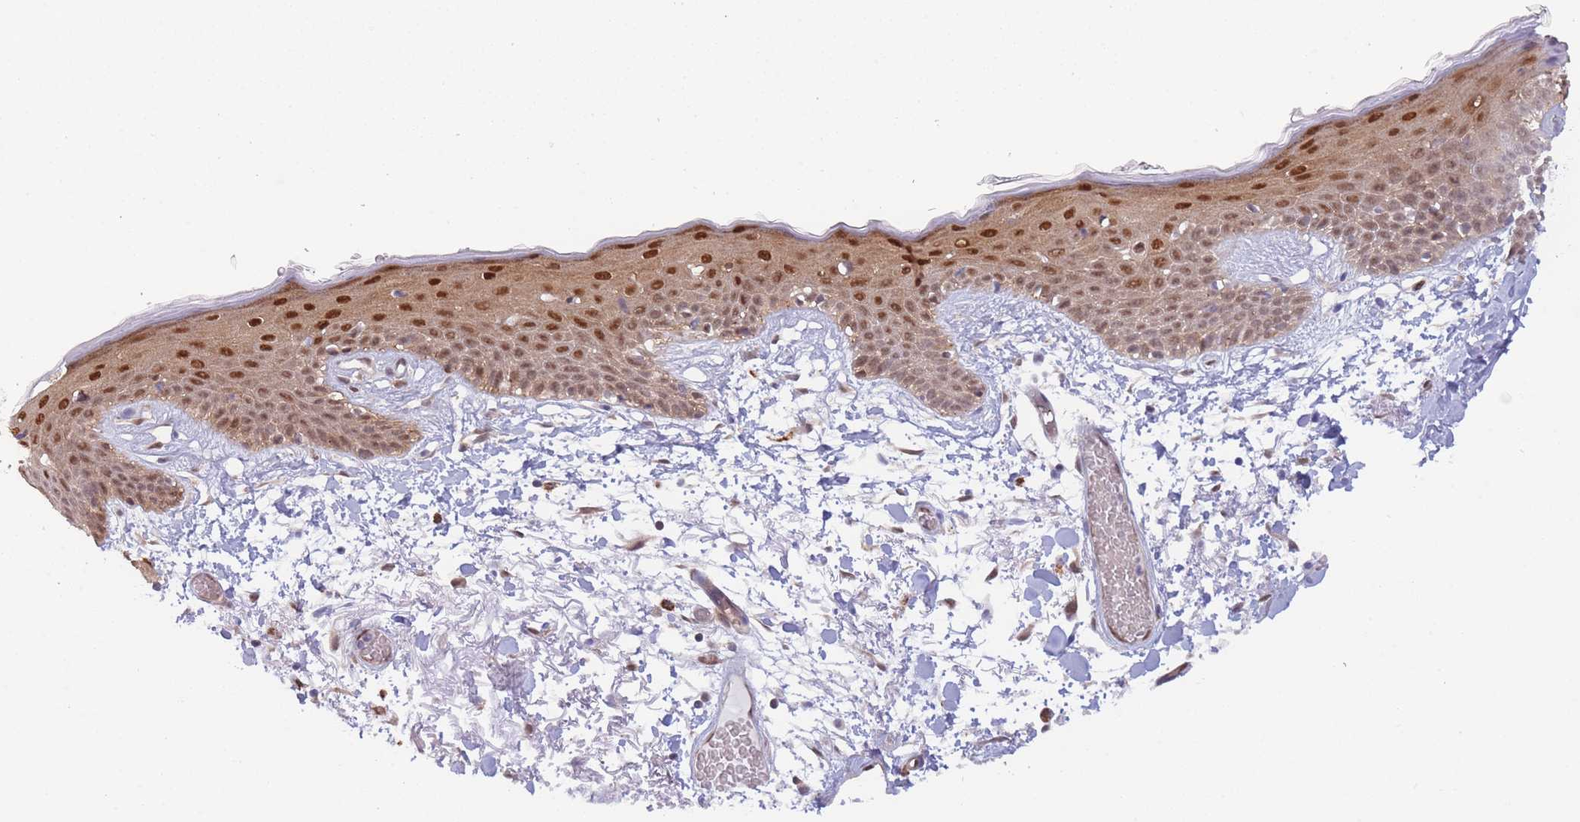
{"staining": {"intensity": "moderate", "quantity": ">75%", "location": "cytoplasmic/membranous,nuclear"}, "tissue": "skin", "cell_type": "Fibroblasts", "image_type": "normal", "snomed": [{"axis": "morphology", "description": "Normal tissue, NOS"}, {"axis": "topography", "description": "Skin"}], "caption": "This is a histology image of immunohistochemistry staining of normal skin, which shows moderate staining in the cytoplasmic/membranous,nuclear of fibroblasts.", "gene": "NSFL1C", "patient": {"sex": "male", "age": 79}}